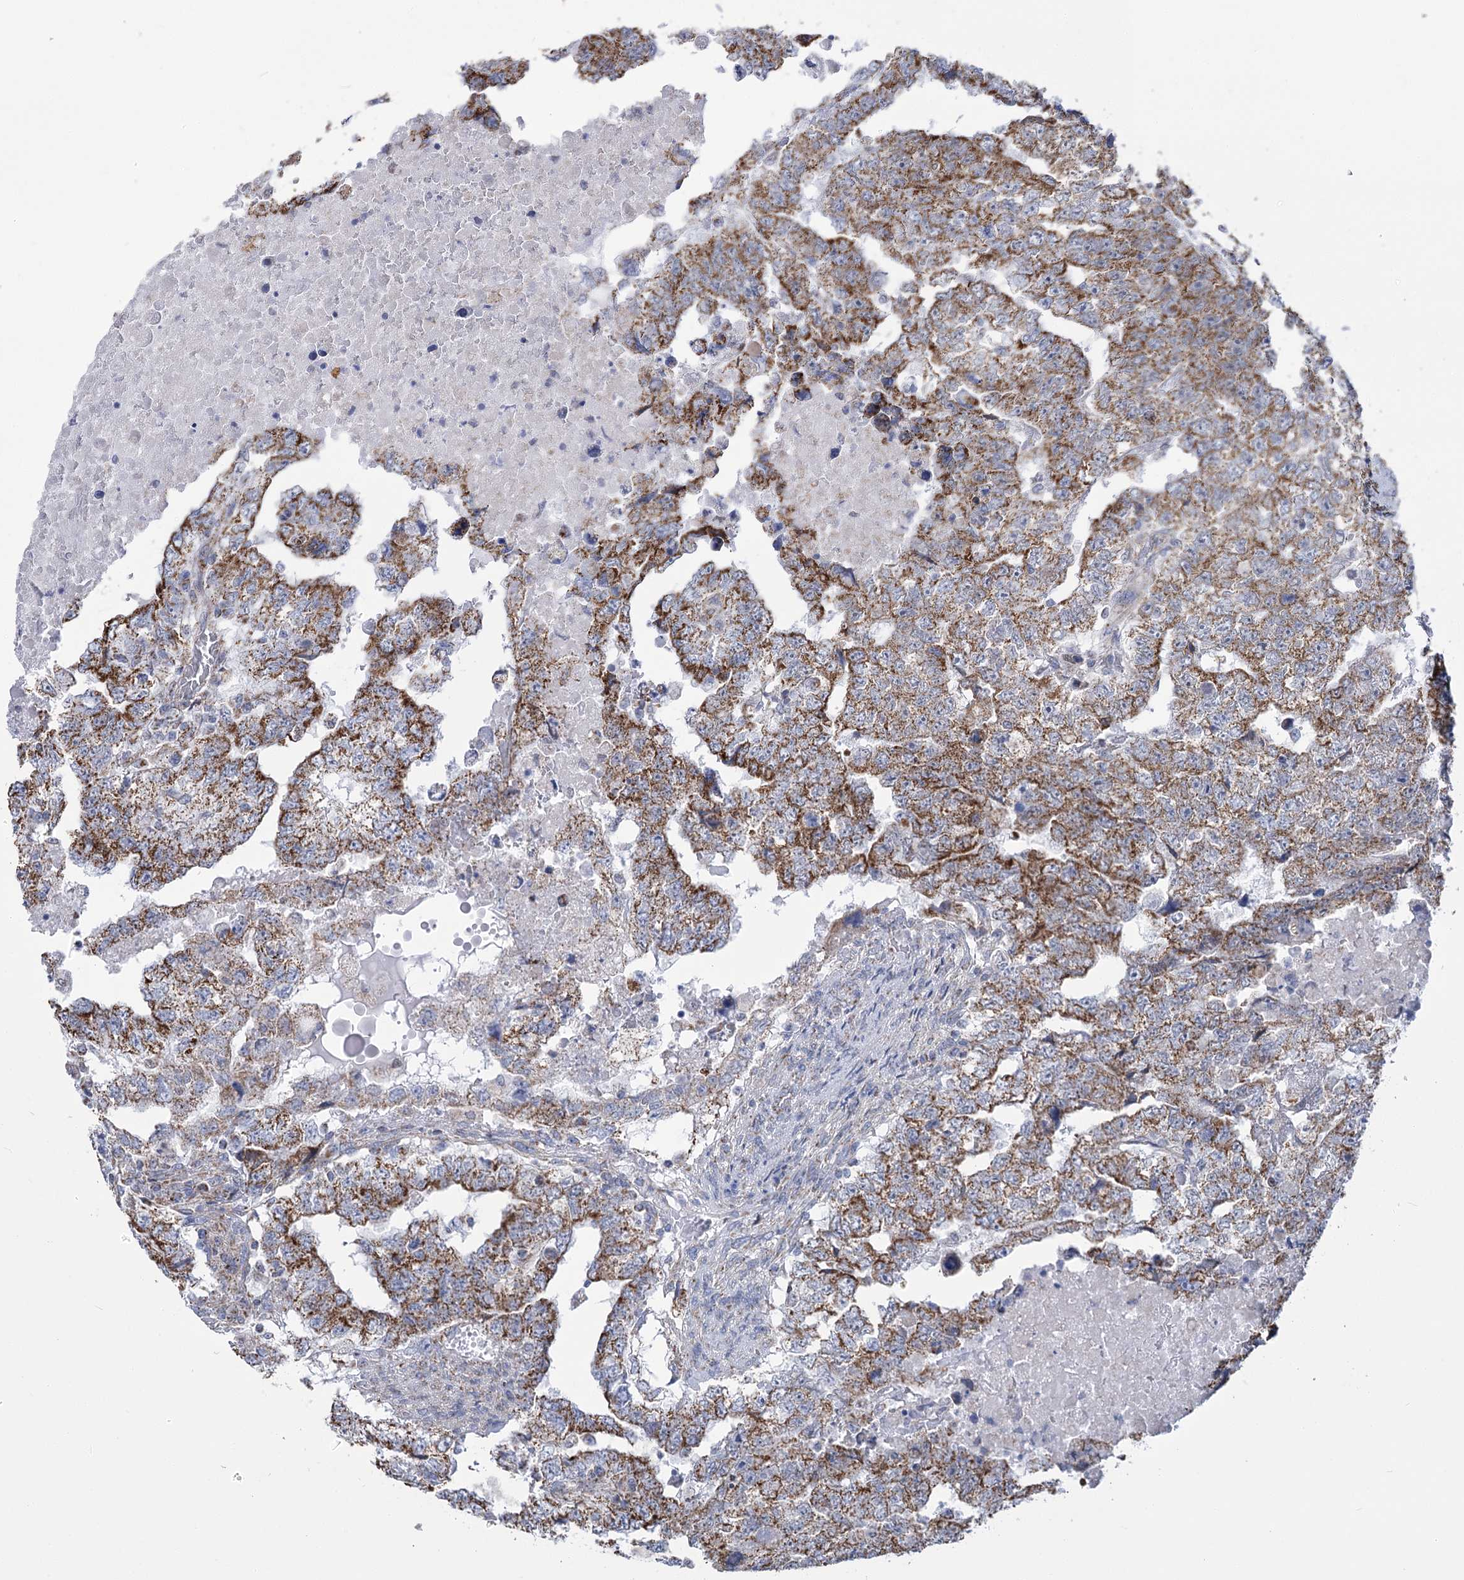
{"staining": {"intensity": "strong", "quantity": ">75%", "location": "cytoplasmic/membranous"}, "tissue": "testis cancer", "cell_type": "Tumor cells", "image_type": "cancer", "snomed": [{"axis": "morphology", "description": "Carcinoma, Embryonal, NOS"}, {"axis": "topography", "description": "Testis"}], "caption": "A histopathology image of human testis embryonal carcinoma stained for a protein shows strong cytoplasmic/membranous brown staining in tumor cells.", "gene": "PDHB", "patient": {"sex": "male", "age": 36}}